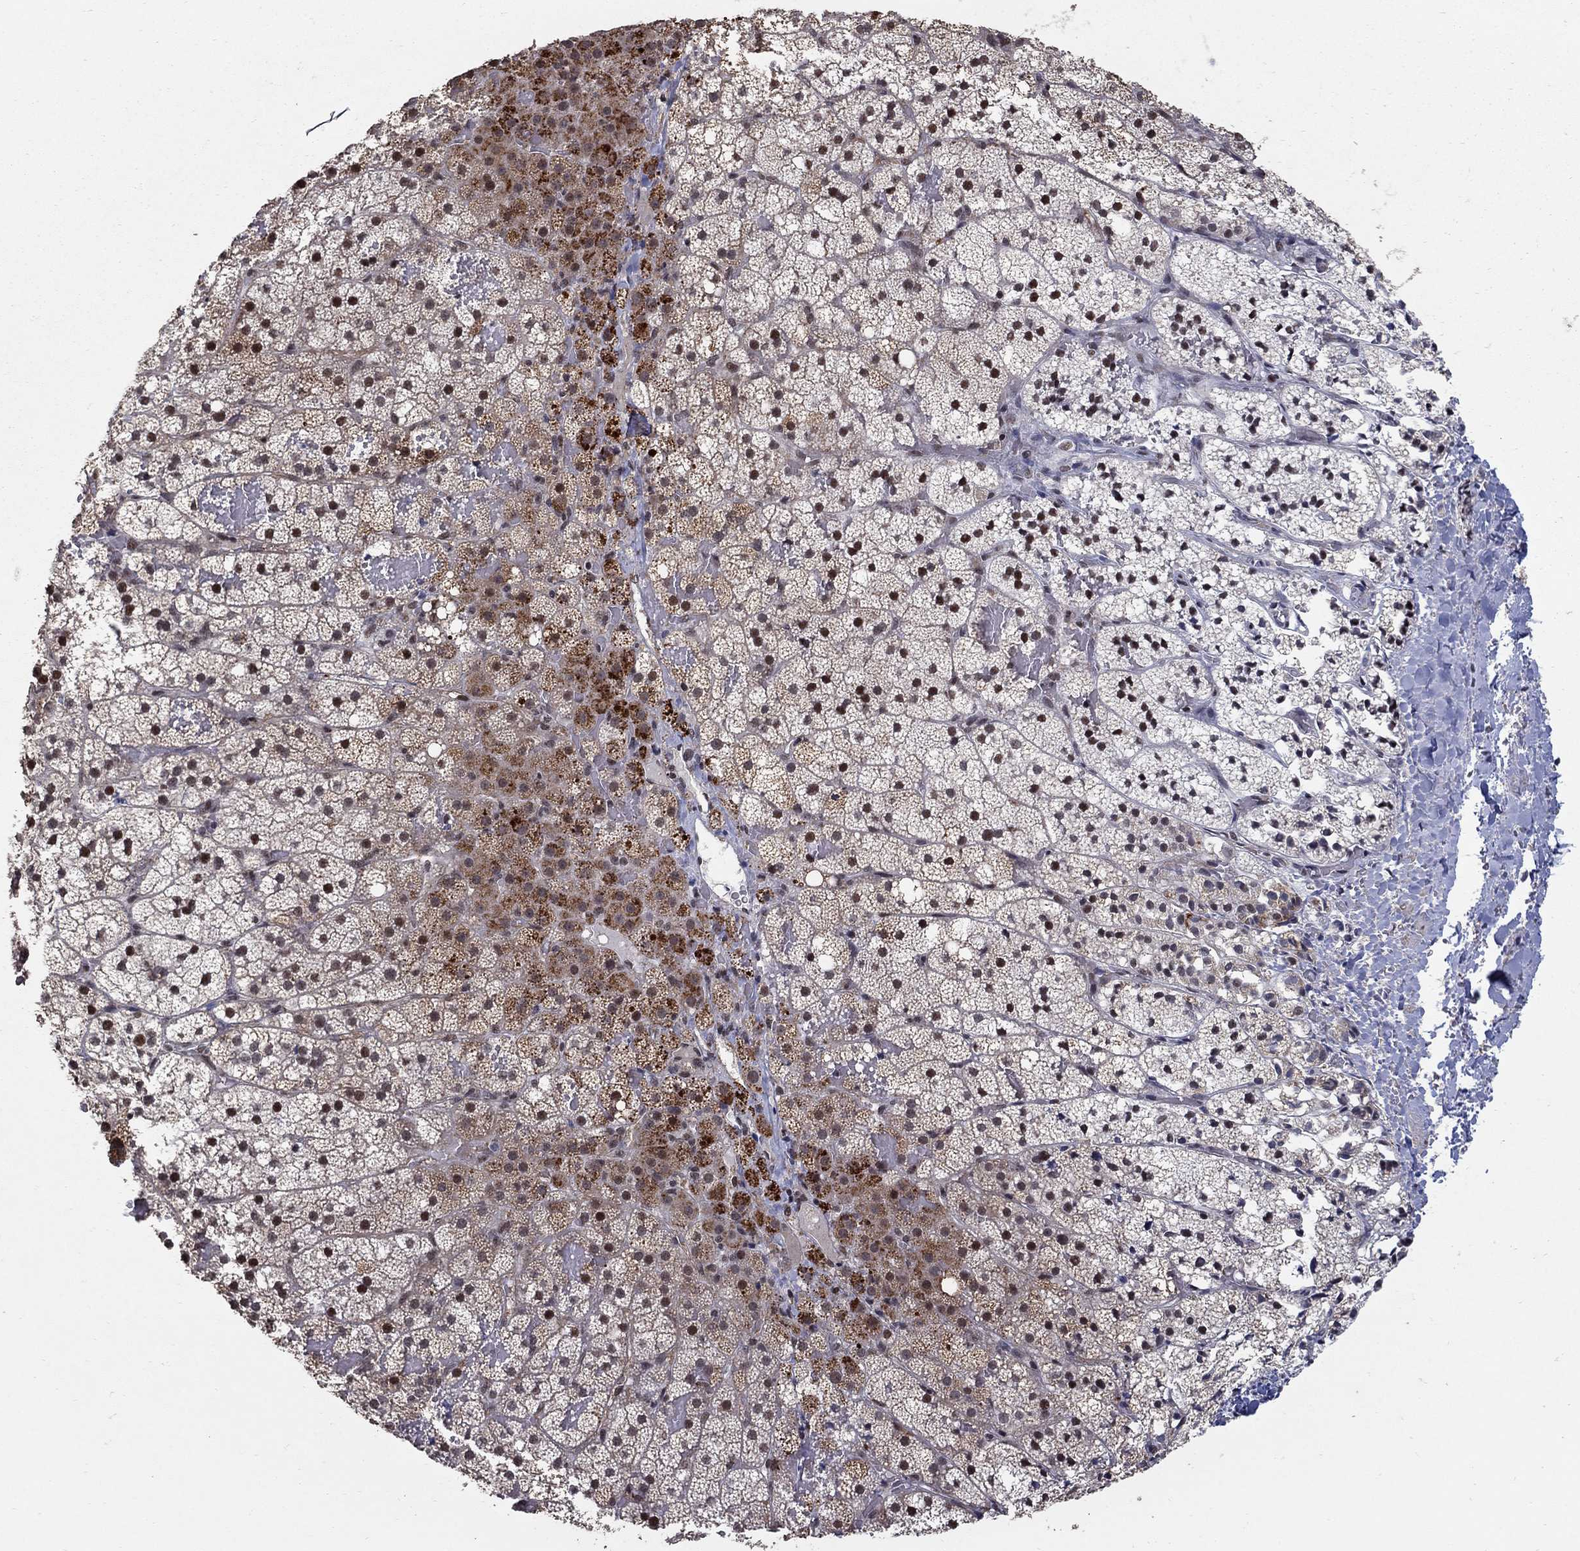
{"staining": {"intensity": "moderate", "quantity": ">75%", "location": "cytoplasmic/membranous"}, "tissue": "adrenal gland", "cell_type": "Glandular cells", "image_type": "normal", "snomed": [{"axis": "morphology", "description": "Normal tissue, NOS"}, {"axis": "topography", "description": "Adrenal gland"}], "caption": "Moderate cytoplasmic/membranous protein positivity is present in approximately >75% of glandular cells in adrenal gland. Nuclei are stained in blue.", "gene": "PNISR", "patient": {"sex": "male", "age": 53}}